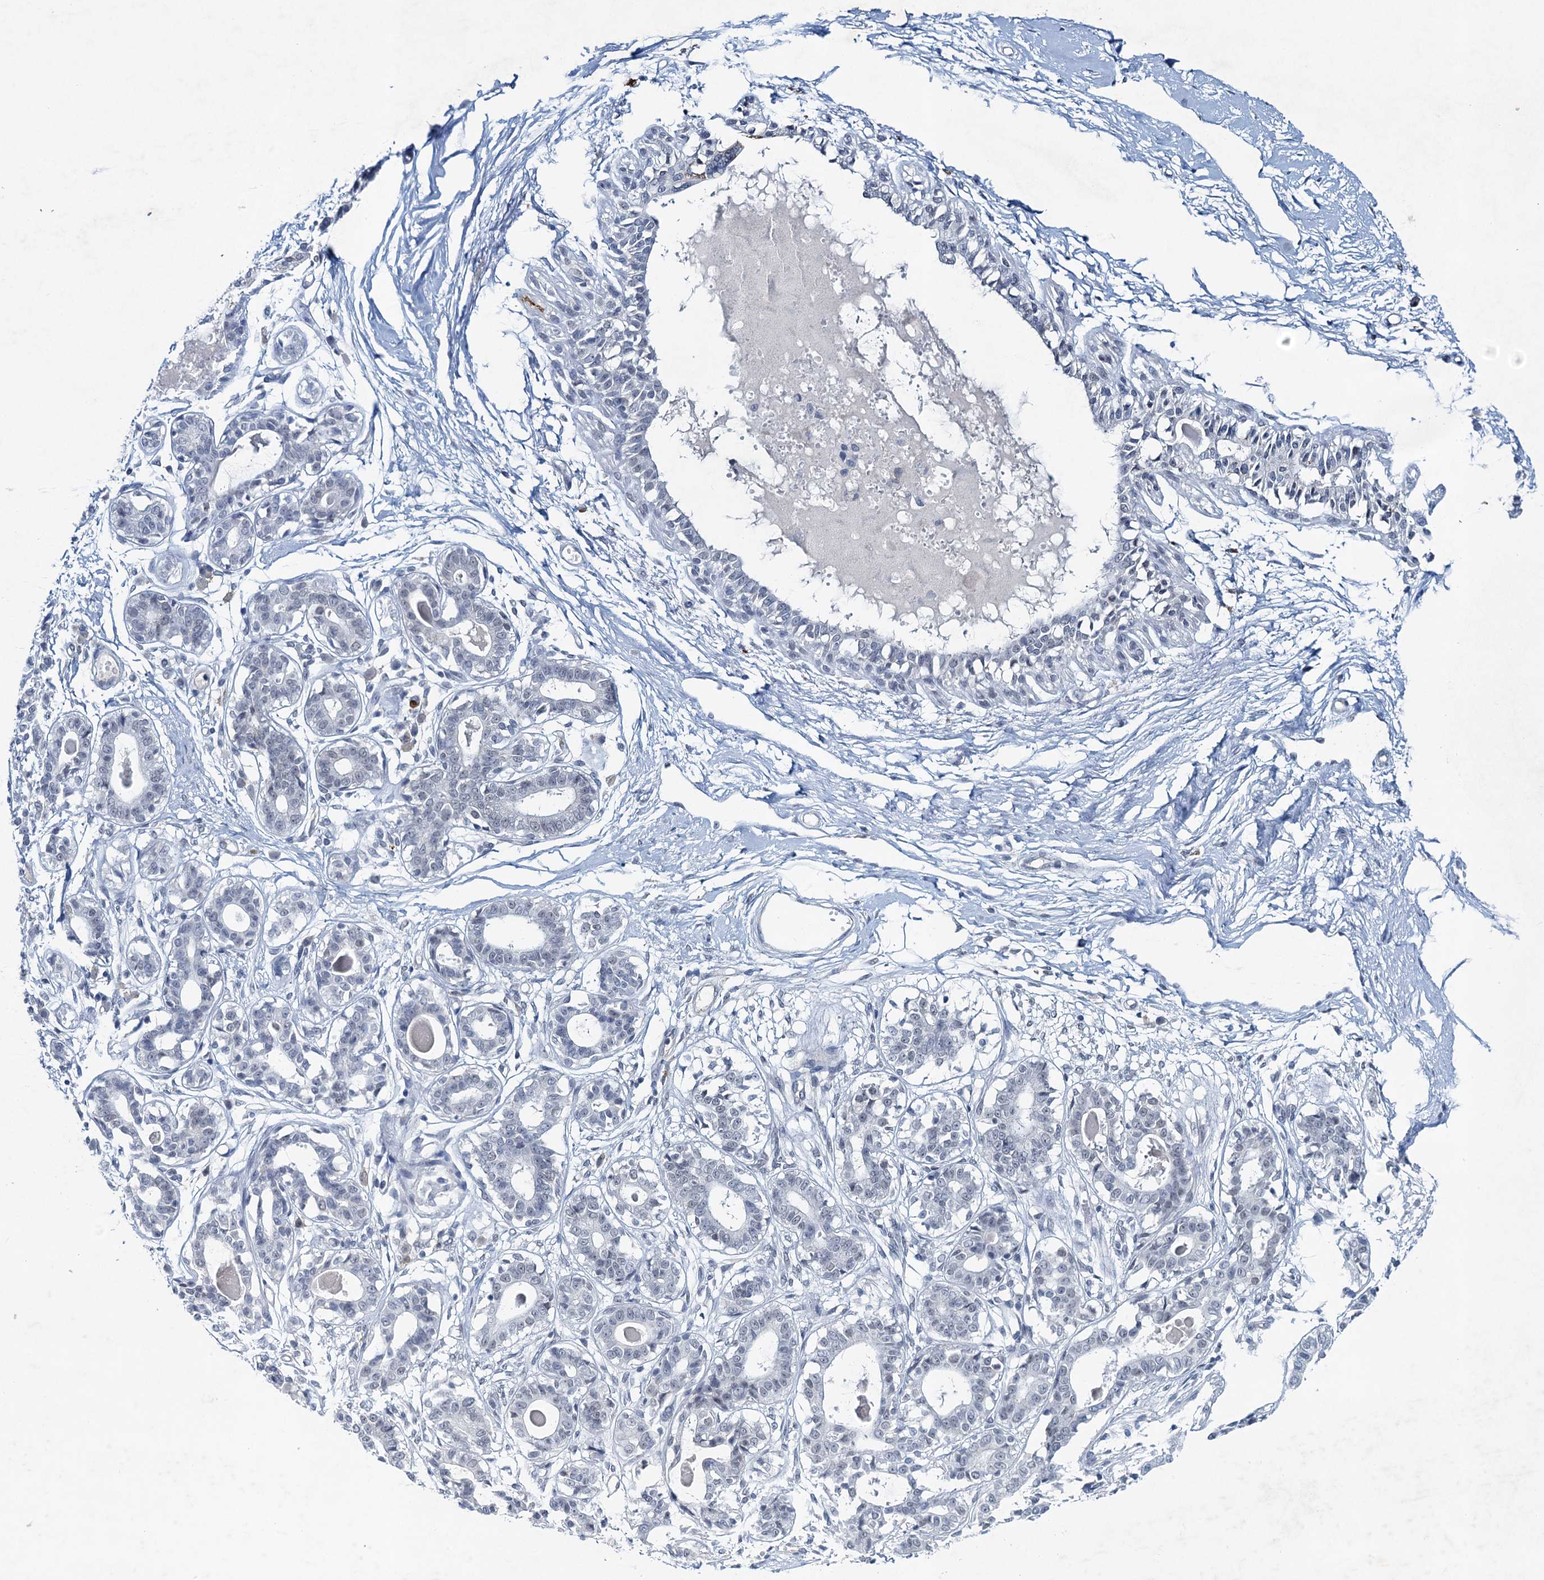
{"staining": {"intensity": "negative", "quantity": "none", "location": "none"}, "tissue": "breast", "cell_type": "Adipocytes", "image_type": "normal", "snomed": [{"axis": "morphology", "description": "Normal tissue, NOS"}, {"axis": "topography", "description": "Breast"}], "caption": "The micrograph shows no staining of adipocytes in normal breast. (DAB (3,3'-diaminobenzidine) IHC, high magnification).", "gene": "ENSG00000230707", "patient": {"sex": "female", "age": 45}}